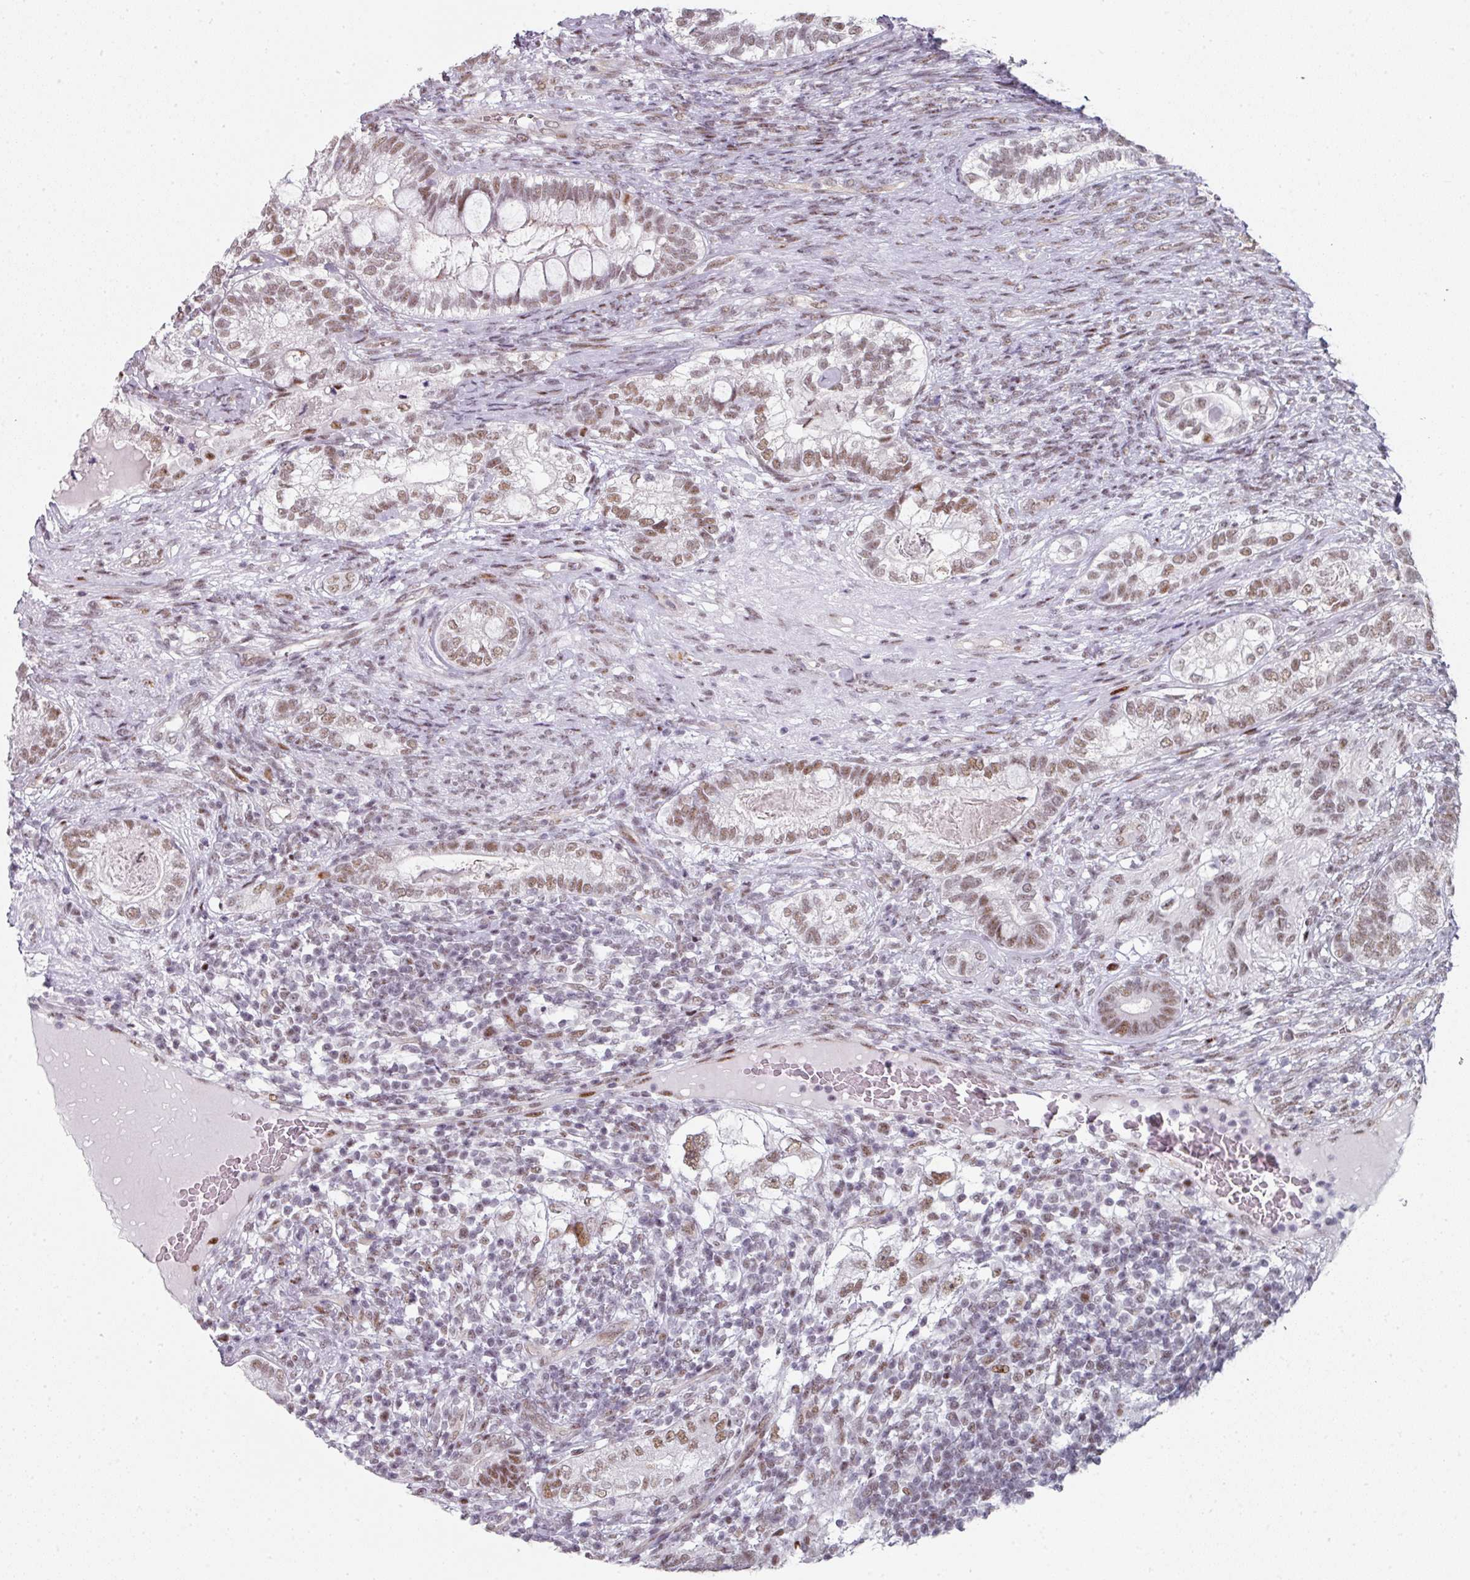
{"staining": {"intensity": "moderate", "quantity": ">75%", "location": "nuclear"}, "tissue": "testis cancer", "cell_type": "Tumor cells", "image_type": "cancer", "snomed": [{"axis": "morphology", "description": "Seminoma, NOS"}, {"axis": "morphology", "description": "Carcinoma, Embryonal, NOS"}, {"axis": "topography", "description": "Testis"}], "caption": "Protein expression analysis of human testis cancer reveals moderate nuclear positivity in approximately >75% of tumor cells.", "gene": "SF3B5", "patient": {"sex": "male", "age": 41}}